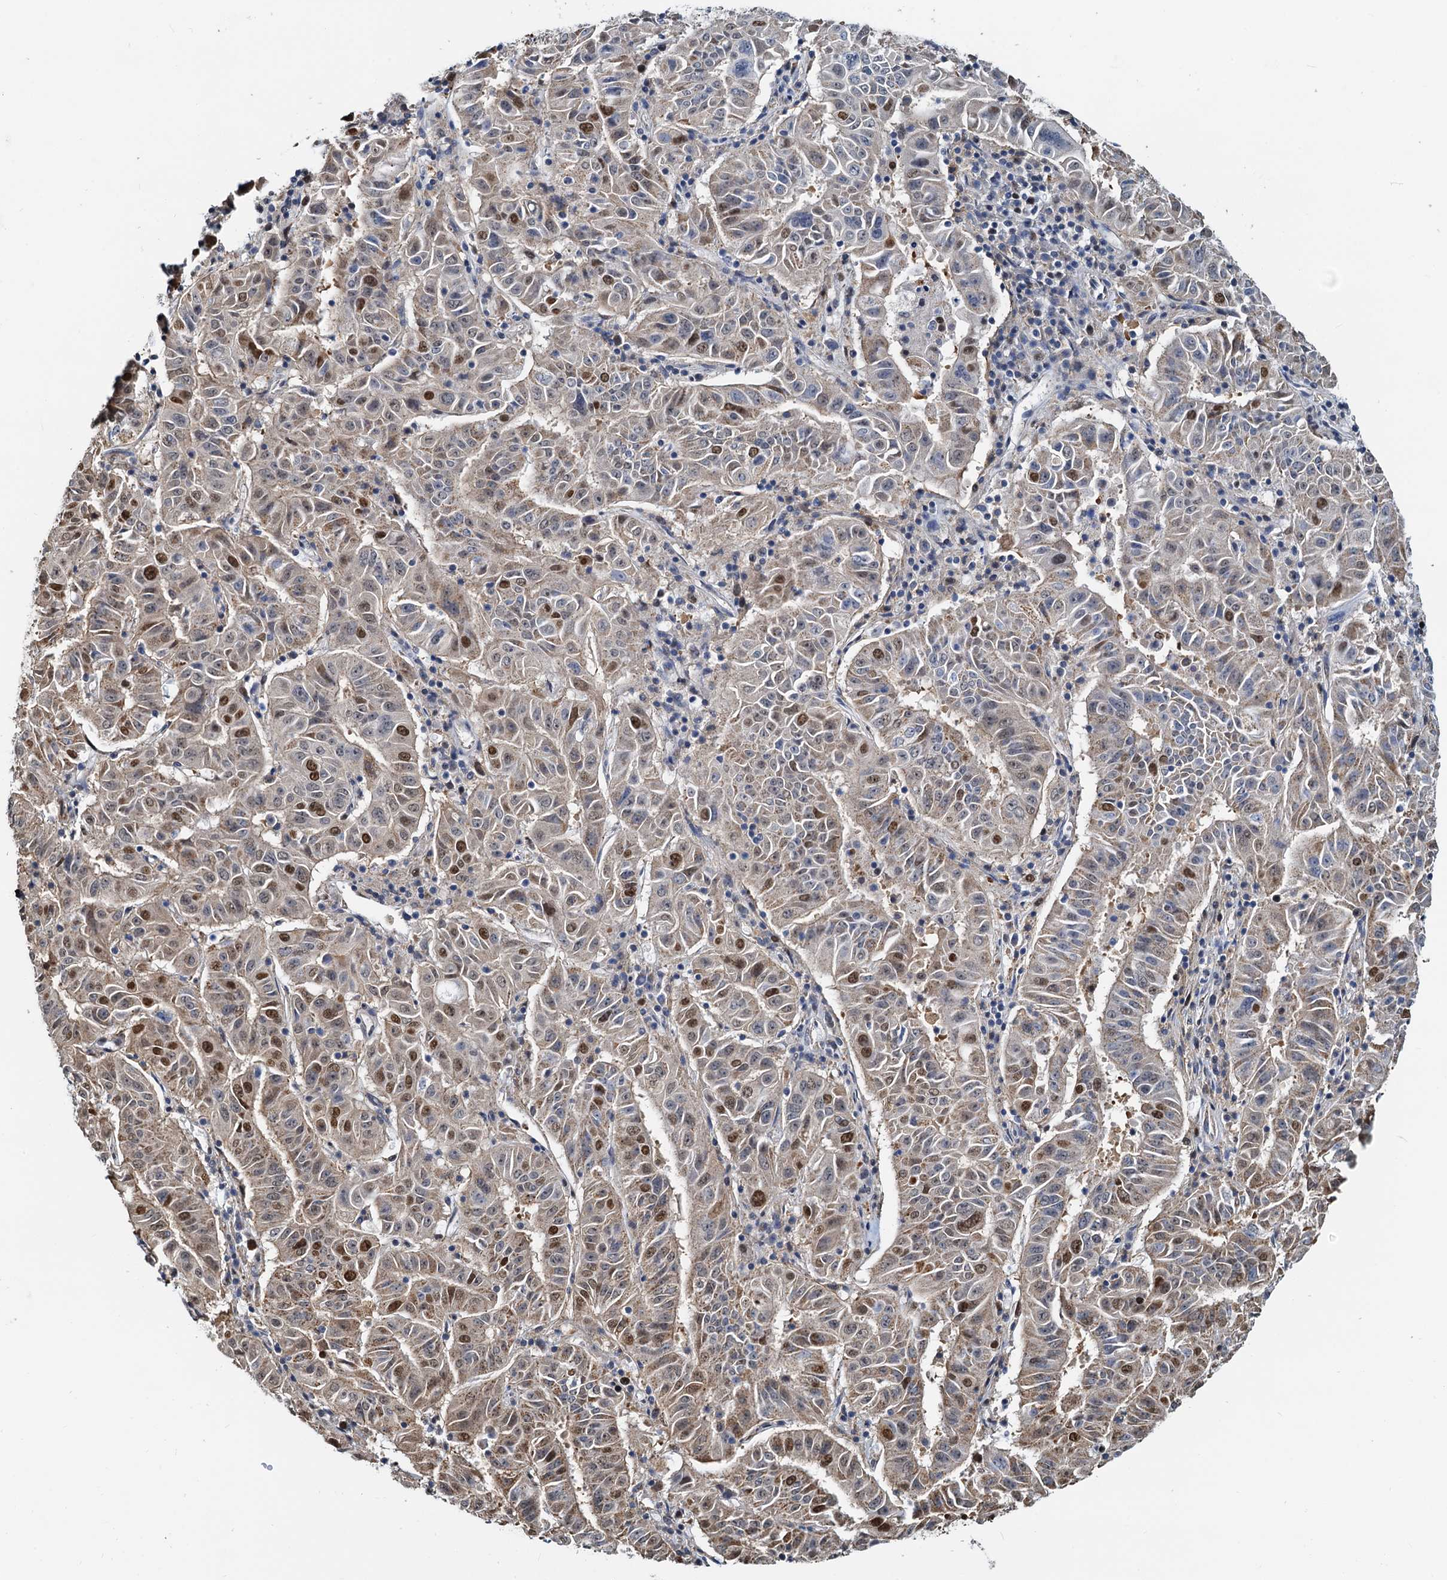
{"staining": {"intensity": "moderate", "quantity": "<25%", "location": "cytoplasmic/membranous,nuclear"}, "tissue": "pancreatic cancer", "cell_type": "Tumor cells", "image_type": "cancer", "snomed": [{"axis": "morphology", "description": "Adenocarcinoma, NOS"}, {"axis": "topography", "description": "Pancreas"}], "caption": "Immunohistochemical staining of pancreatic cancer (adenocarcinoma) displays moderate cytoplasmic/membranous and nuclear protein staining in about <25% of tumor cells.", "gene": "PTGES3", "patient": {"sex": "male", "age": 63}}